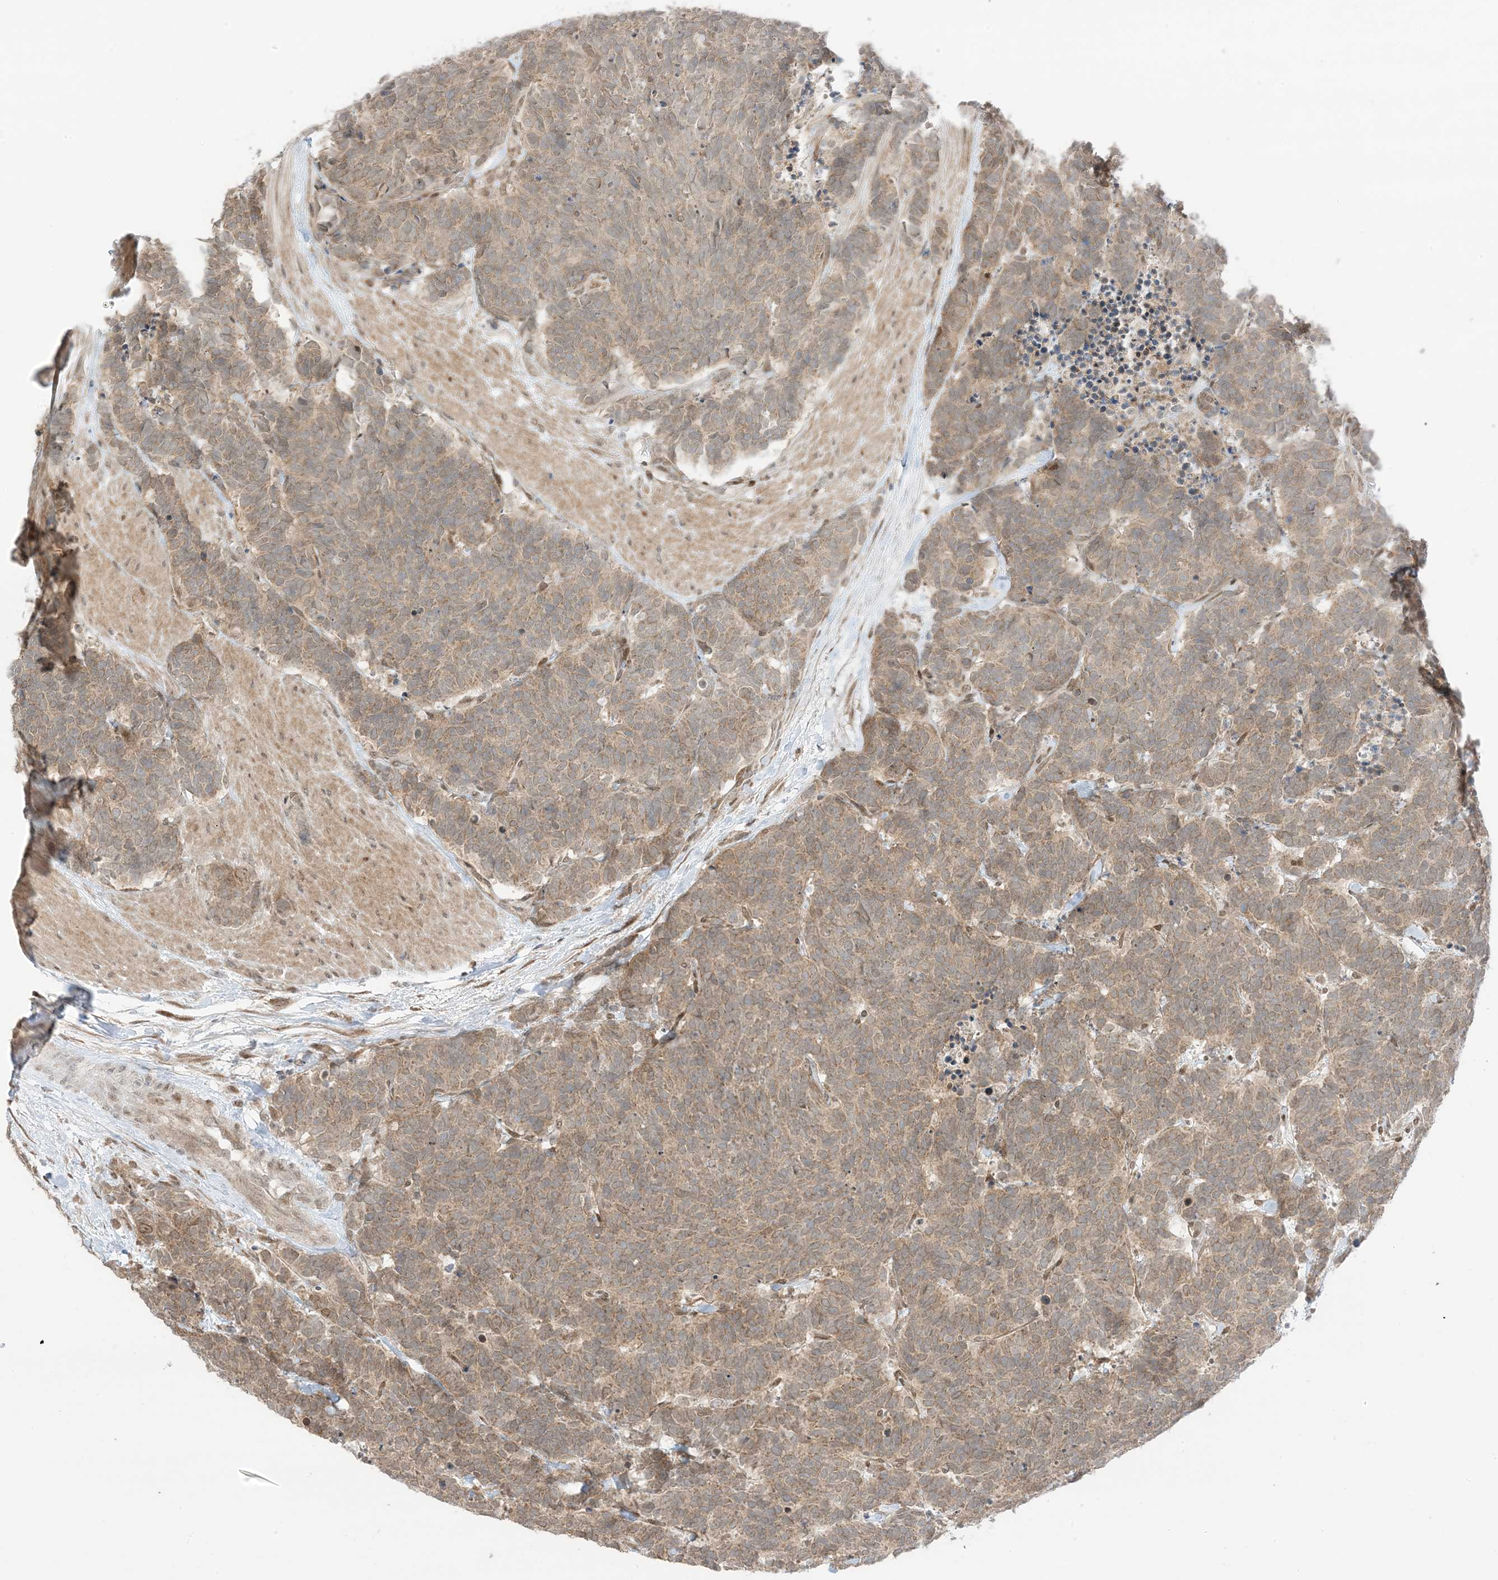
{"staining": {"intensity": "moderate", "quantity": ">75%", "location": "cytoplasmic/membranous"}, "tissue": "carcinoid", "cell_type": "Tumor cells", "image_type": "cancer", "snomed": [{"axis": "morphology", "description": "Carcinoma, NOS"}, {"axis": "morphology", "description": "Carcinoid, malignant, NOS"}, {"axis": "topography", "description": "Urinary bladder"}], "caption": "Carcinoma stained with immunohistochemistry demonstrates moderate cytoplasmic/membranous expression in about >75% of tumor cells.", "gene": "UBE2E2", "patient": {"sex": "male", "age": 57}}